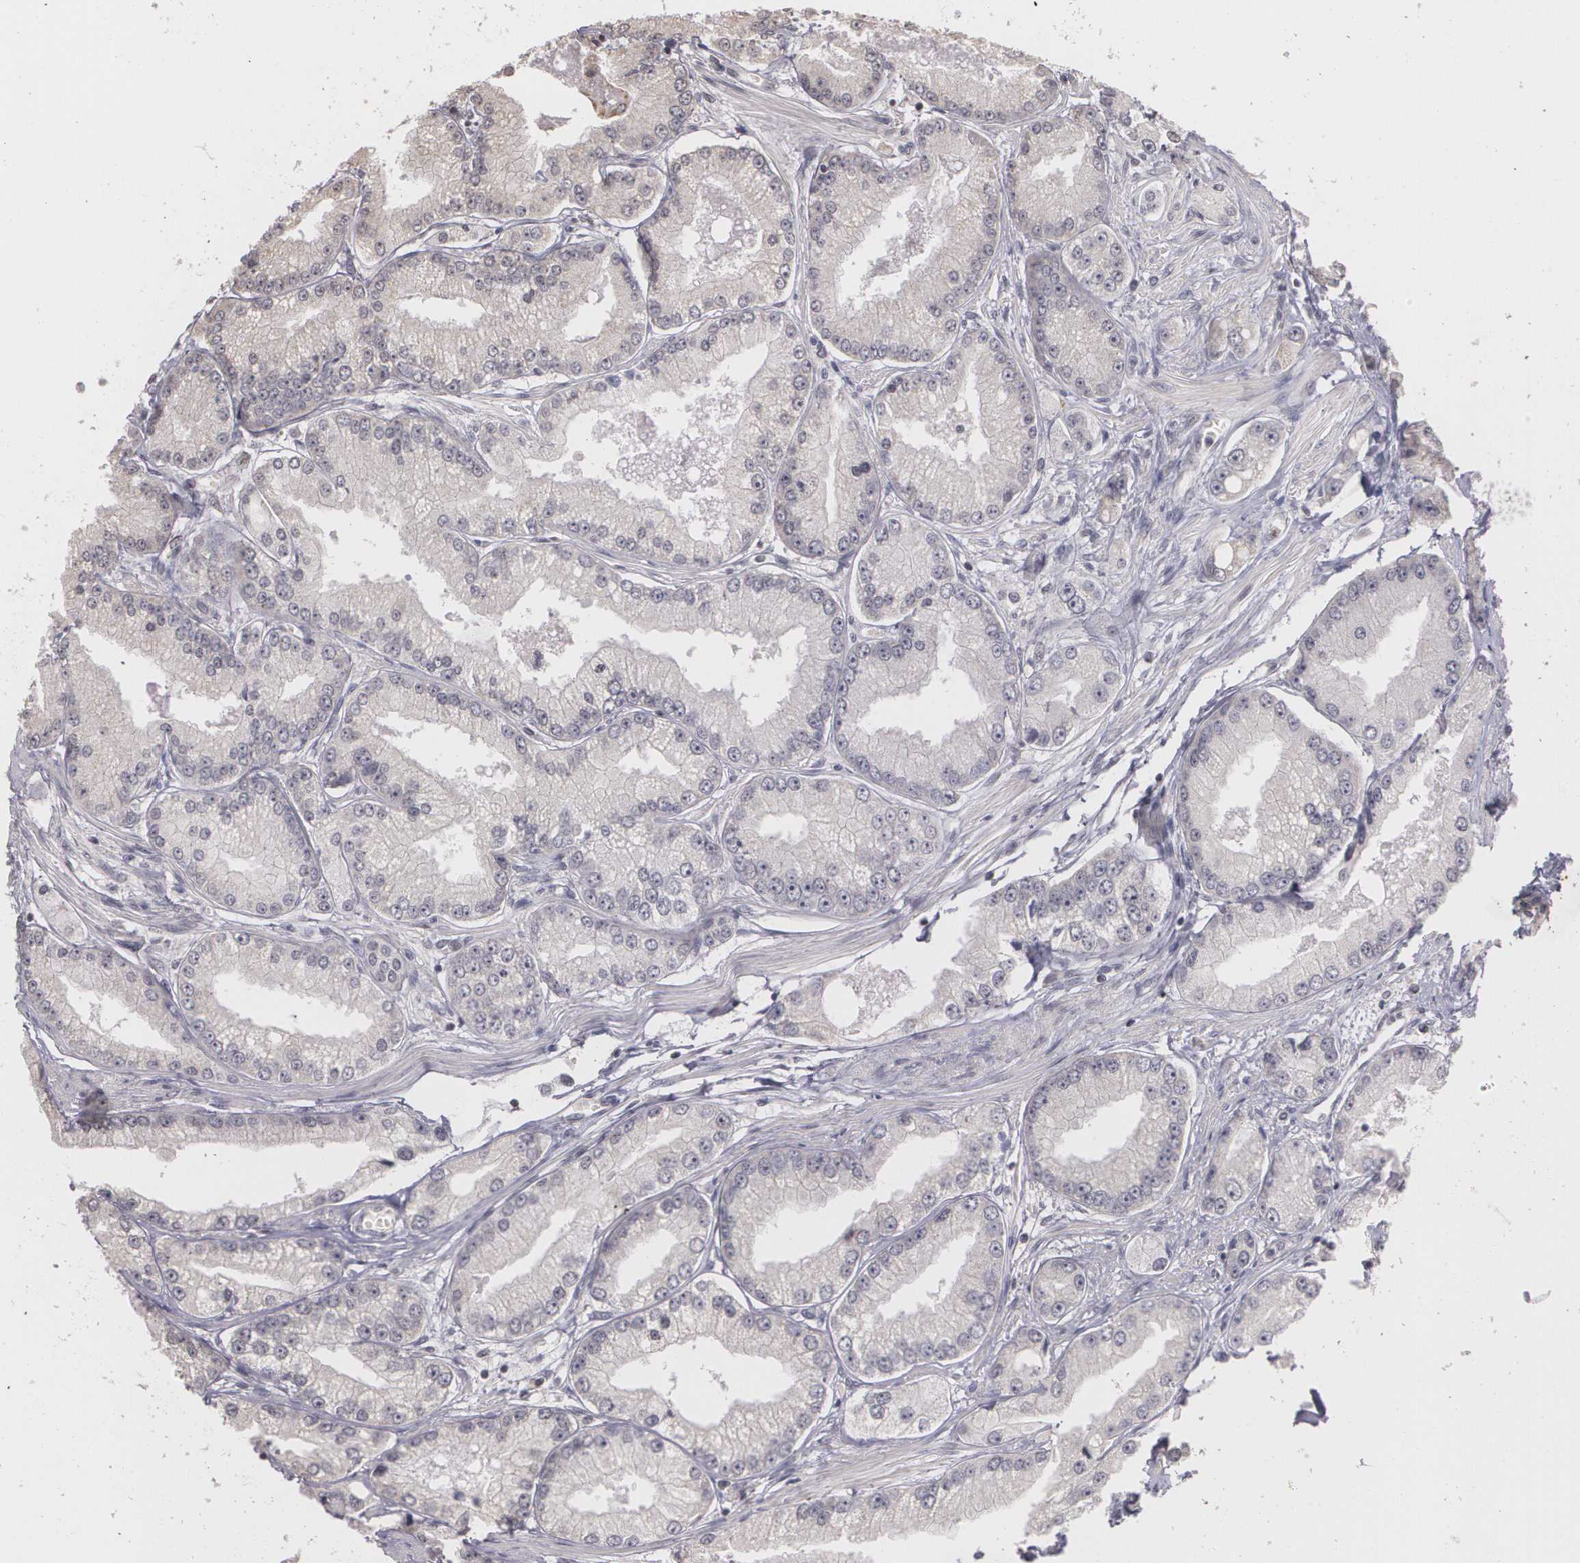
{"staining": {"intensity": "negative", "quantity": "none", "location": "none"}, "tissue": "prostate cancer", "cell_type": "Tumor cells", "image_type": "cancer", "snomed": [{"axis": "morphology", "description": "Adenocarcinoma, Medium grade"}, {"axis": "topography", "description": "Prostate"}], "caption": "The micrograph displays no significant staining in tumor cells of prostate cancer.", "gene": "THRB", "patient": {"sex": "male", "age": 72}}